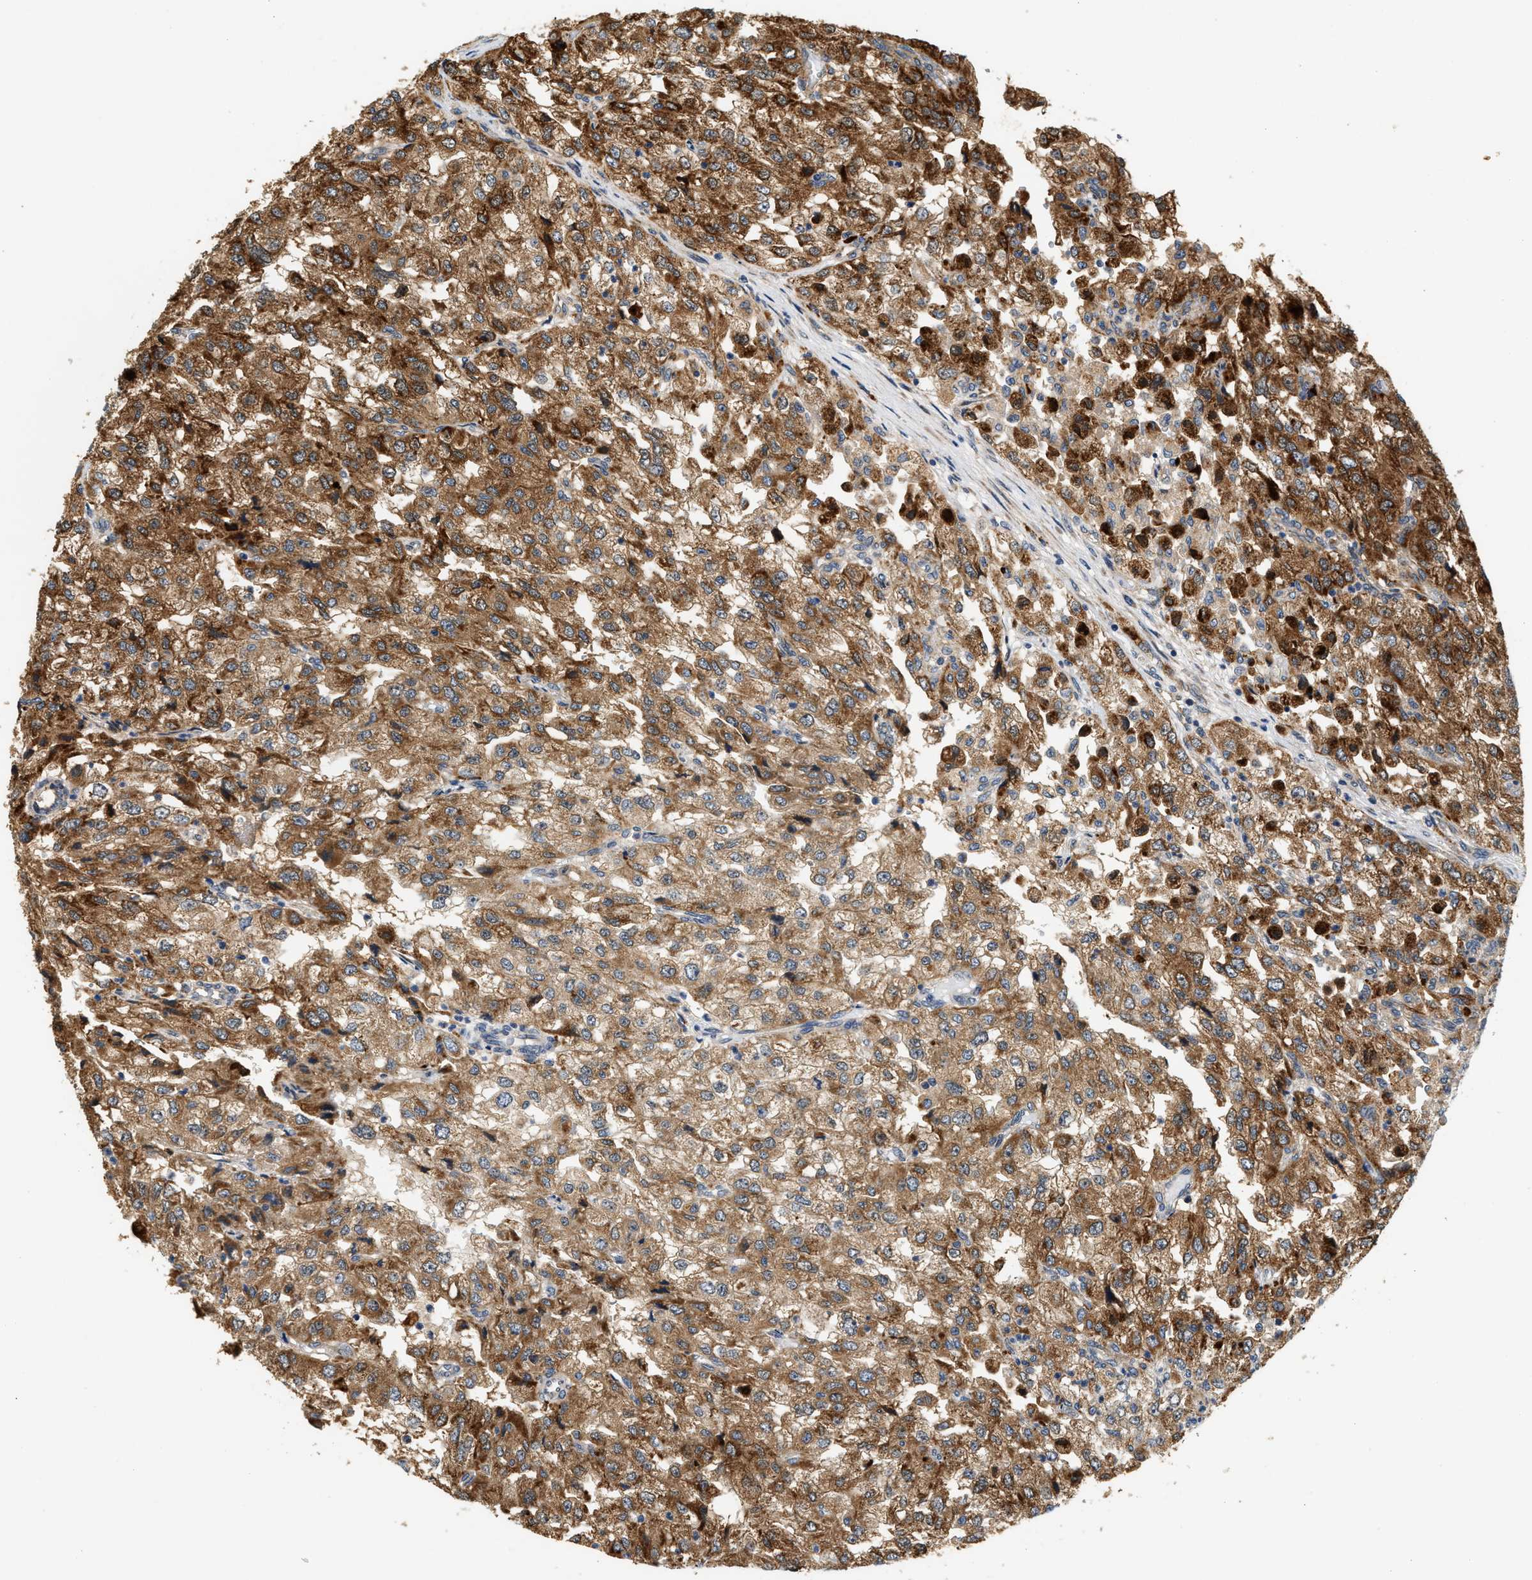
{"staining": {"intensity": "strong", "quantity": ">75%", "location": "cytoplasmic/membranous"}, "tissue": "renal cancer", "cell_type": "Tumor cells", "image_type": "cancer", "snomed": [{"axis": "morphology", "description": "Adenocarcinoma, NOS"}, {"axis": "topography", "description": "Kidney"}], "caption": "There is high levels of strong cytoplasmic/membranous staining in tumor cells of renal adenocarcinoma, as demonstrated by immunohistochemical staining (brown color).", "gene": "DUSP10", "patient": {"sex": "female", "age": 54}}